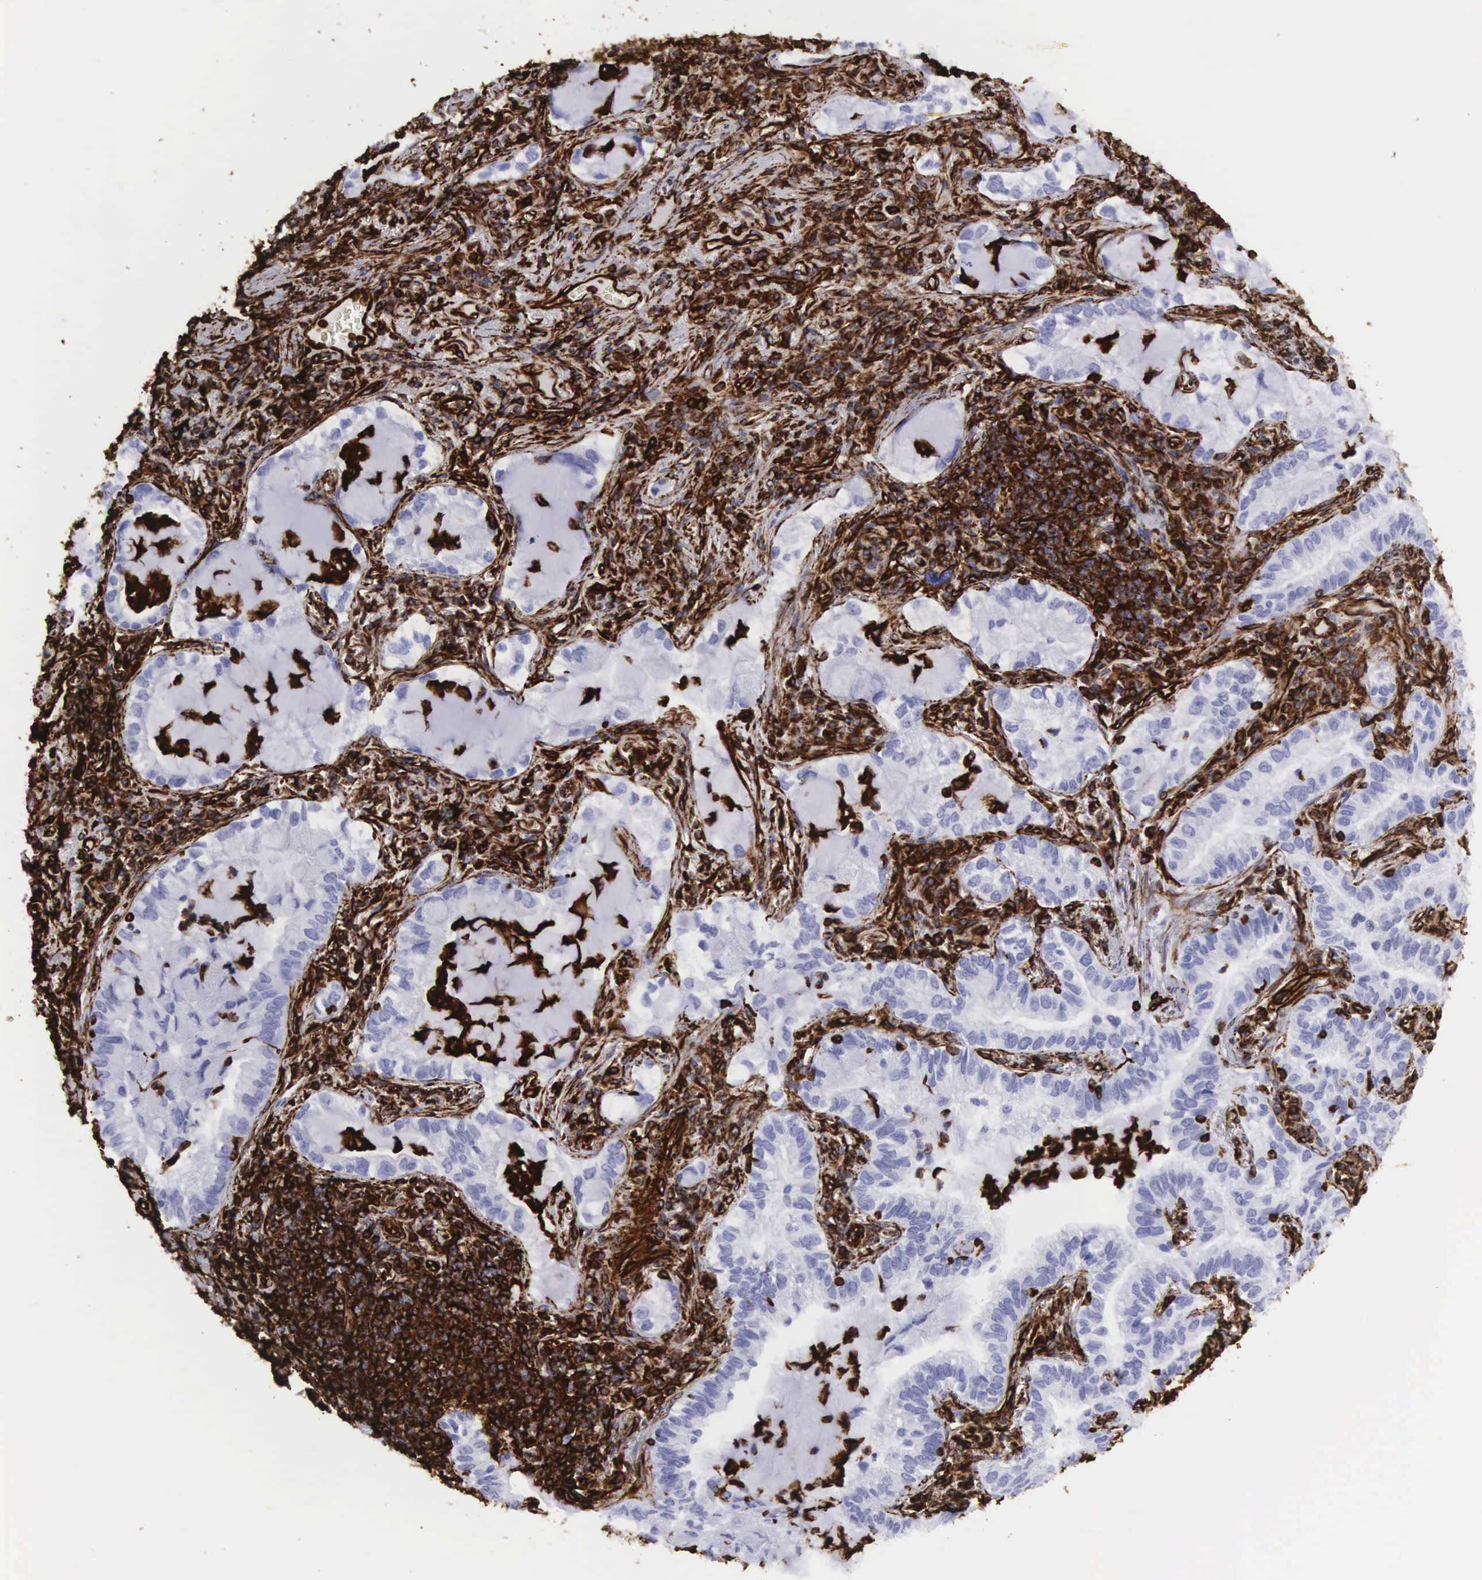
{"staining": {"intensity": "strong", "quantity": "<25%", "location": "cytoplasmic/membranous"}, "tissue": "lung cancer", "cell_type": "Tumor cells", "image_type": "cancer", "snomed": [{"axis": "morphology", "description": "Adenocarcinoma, NOS"}, {"axis": "topography", "description": "Lung"}], "caption": "Immunohistochemical staining of human lung cancer exhibits medium levels of strong cytoplasmic/membranous protein expression in approximately <25% of tumor cells. (Brightfield microscopy of DAB IHC at high magnification).", "gene": "VIM", "patient": {"sex": "female", "age": 50}}